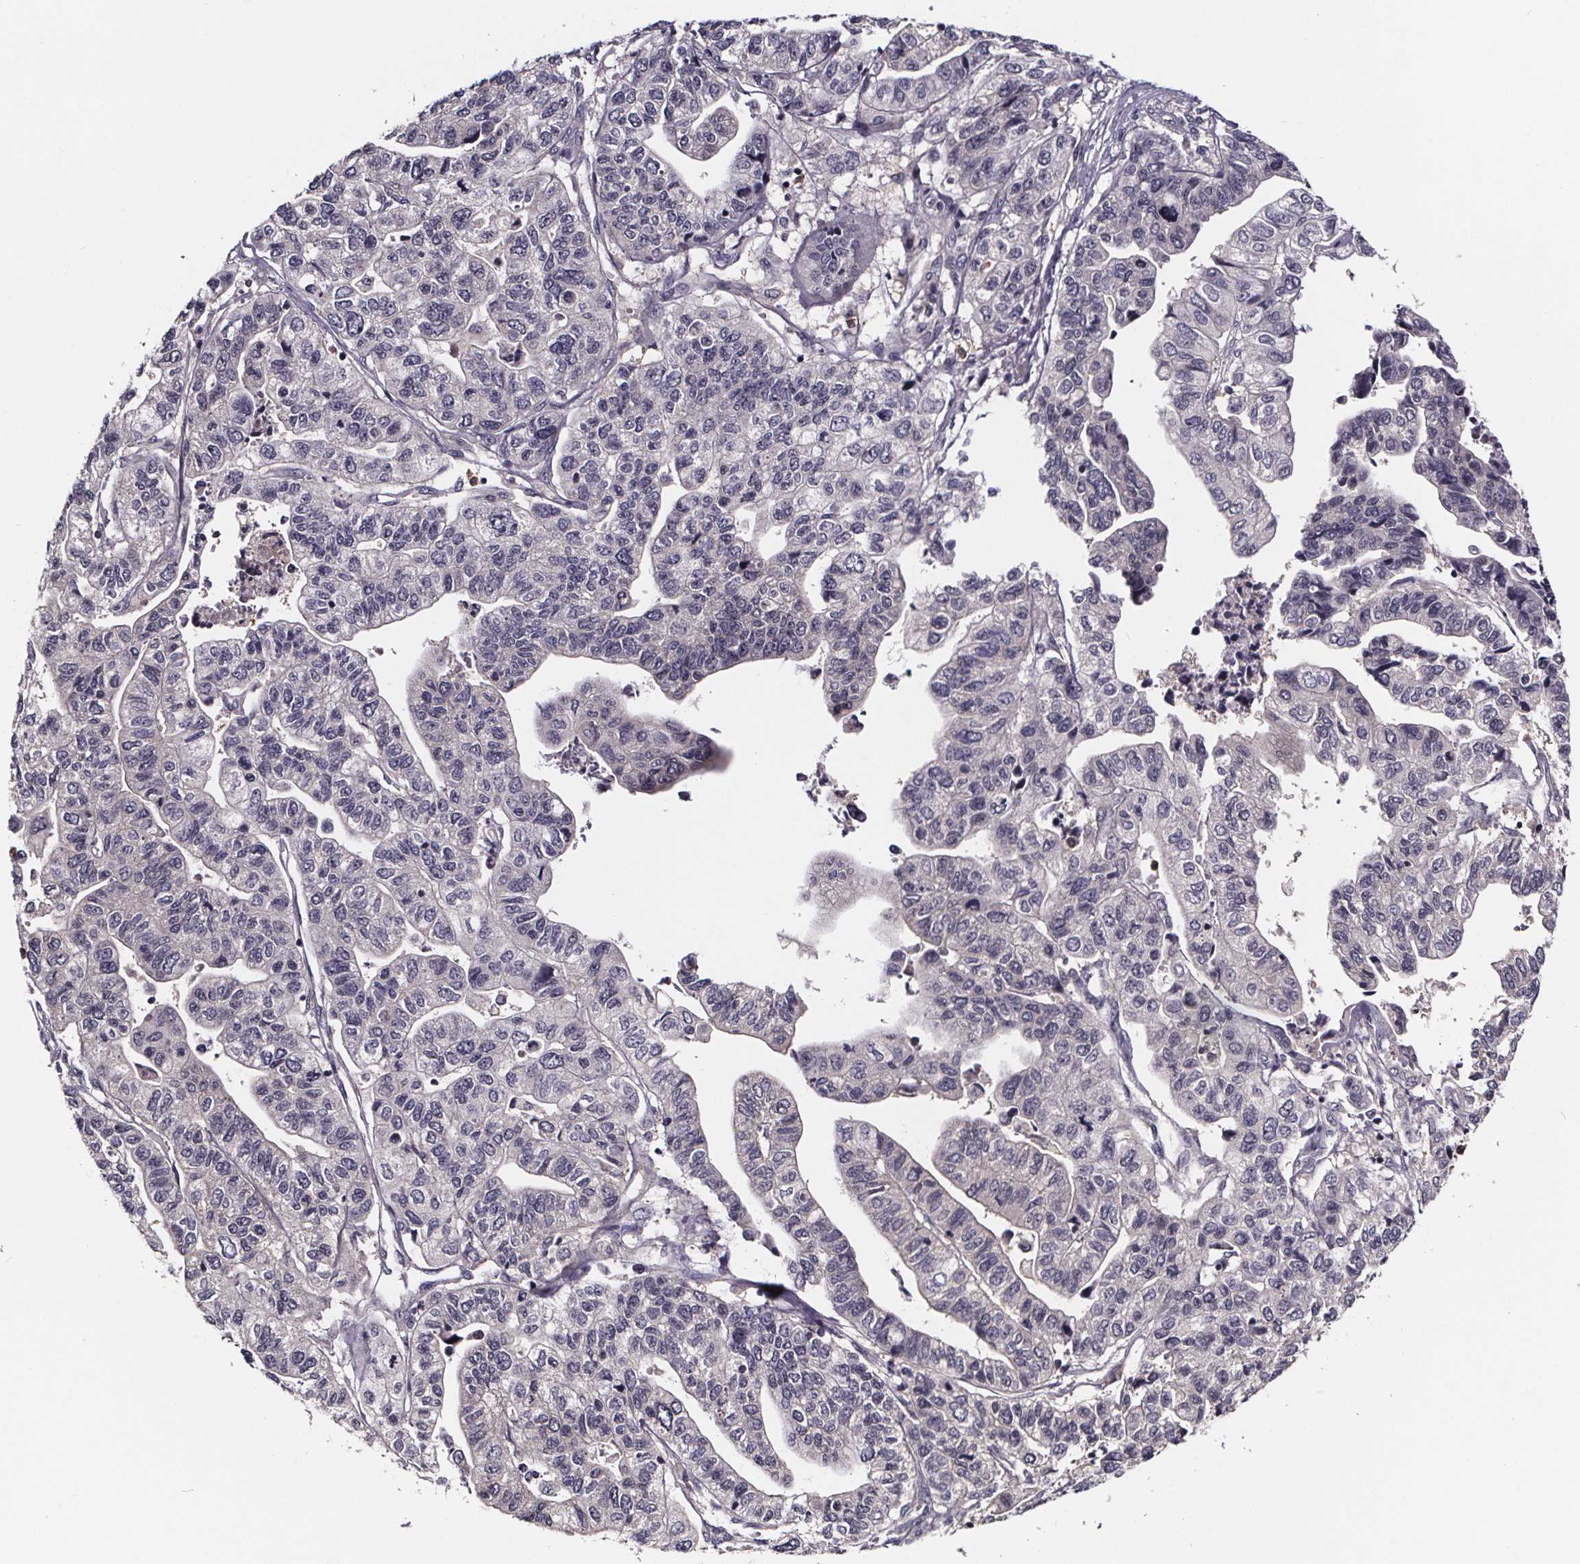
{"staining": {"intensity": "negative", "quantity": "none", "location": "none"}, "tissue": "stomach cancer", "cell_type": "Tumor cells", "image_type": "cancer", "snomed": [{"axis": "morphology", "description": "Adenocarcinoma, NOS"}, {"axis": "topography", "description": "Stomach, upper"}], "caption": "A micrograph of stomach adenocarcinoma stained for a protein demonstrates no brown staining in tumor cells.", "gene": "SMIM1", "patient": {"sex": "female", "age": 67}}